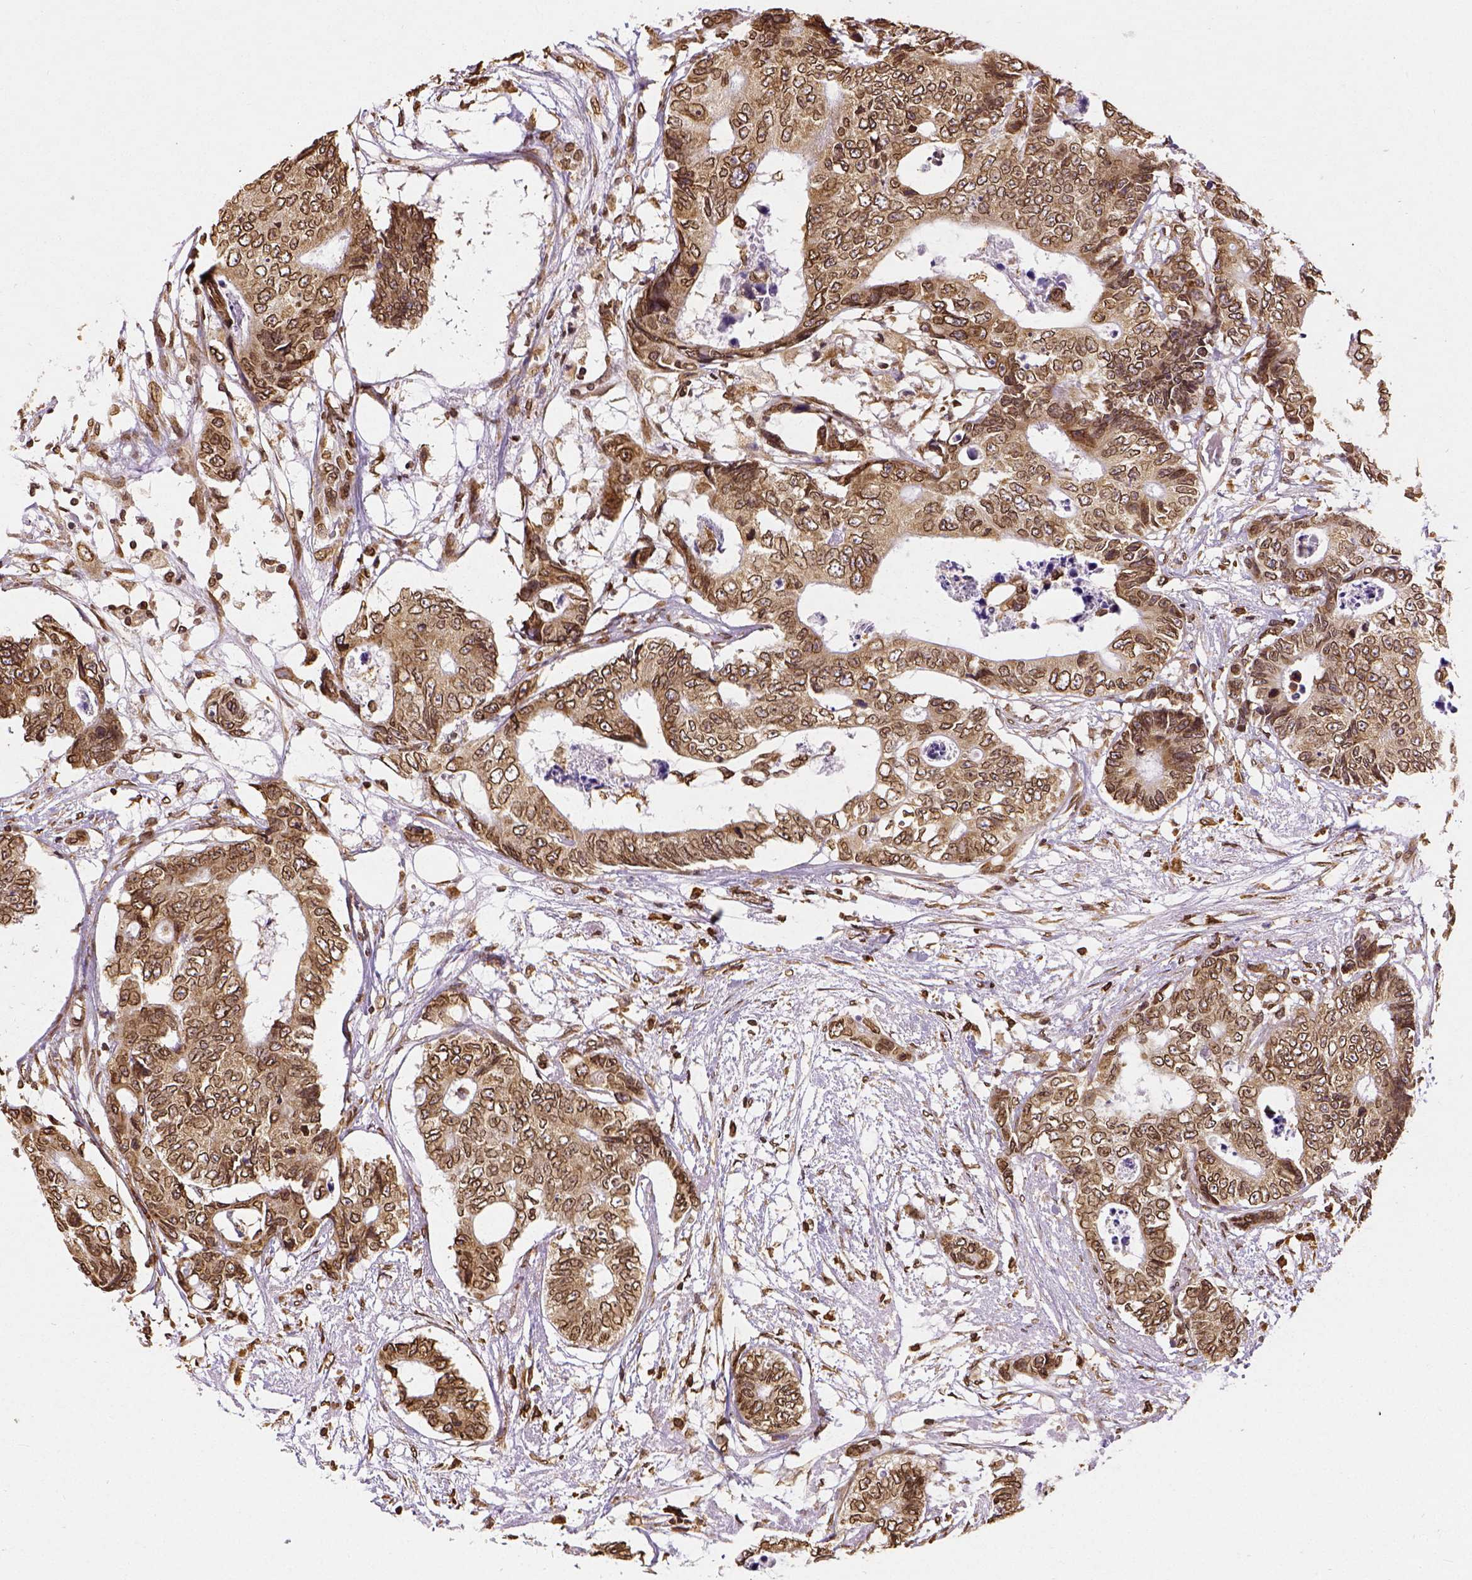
{"staining": {"intensity": "moderate", "quantity": ">75%", "location": "cytoplasmic/membranous,nuclear"}, "tissue": "colorectal cancer", "cell_type": "Tumor cells", "image_type": "cancer", "snomed": [{"axis": "morphology", "description": "Adenocarcinoma, NOS"}, {"axis": "topography", "description": "Colon"}], "caption": "A histopathology image showing moderate cytoplasmic/membranous and nuclear expression in about >75% of tumor cells in colorectal cancer (adenocarcinoma), as visualized by brown immunohistochemical staining.", "gene": "MTDH", "patient": {"sex": "female", "age": 48}}